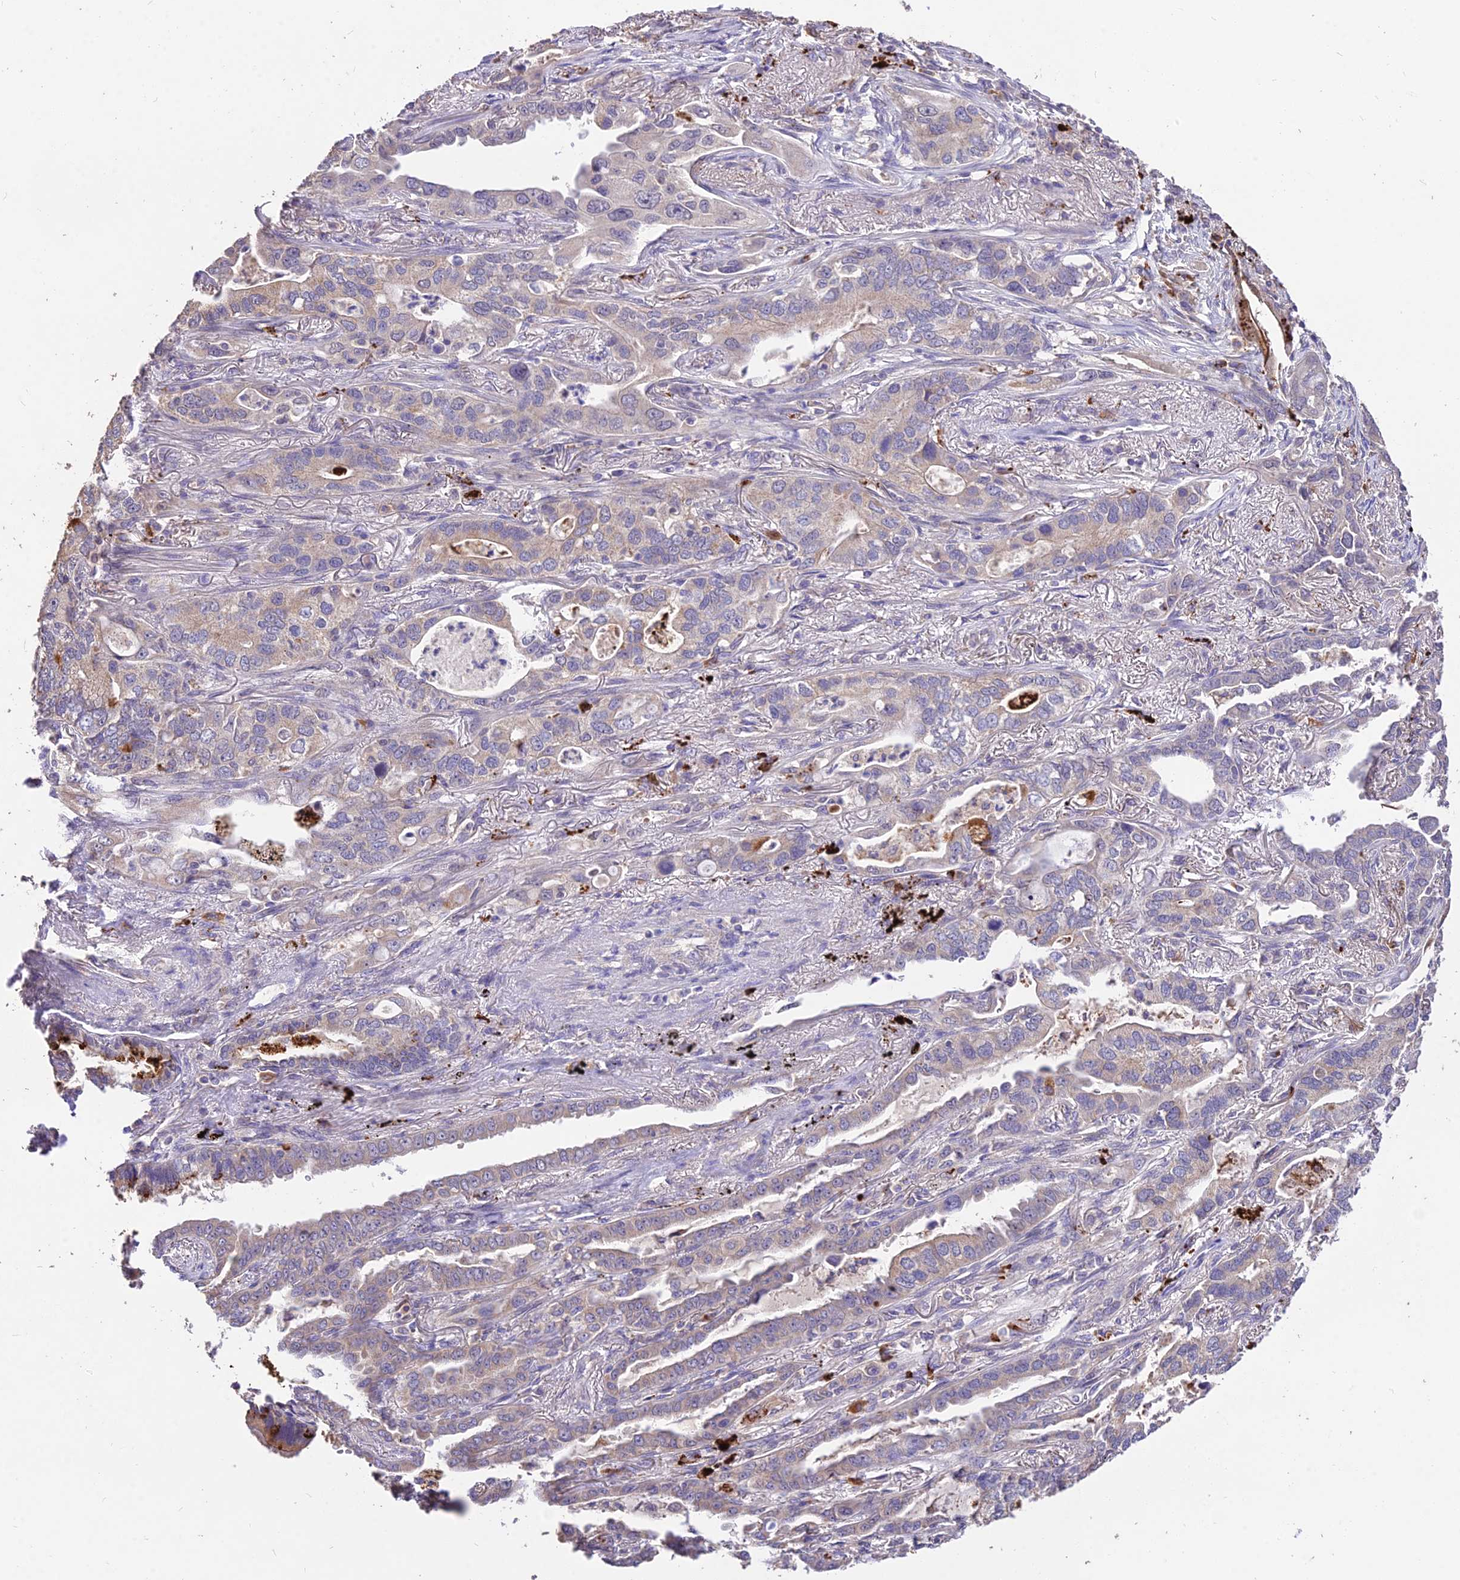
{"staining": {"intensity": "moderate", "quantity": "<25%", "location": "cytoplasmic/membranous"}, "tissue": "lung cancer", "cell_type": "Tumor cells", "image_type": "cancer", "snomed": [{"axis": "morphology", "description": "Adenocarcinoma, NOS"}, {"axis": "topography", "description": "Lung"}], "caption": "Human lung cancer stained with a protein marker displays moderate staining in tumor cells.", "gene": "SDHD", "patient": {"sex": "male", "age": 67}}